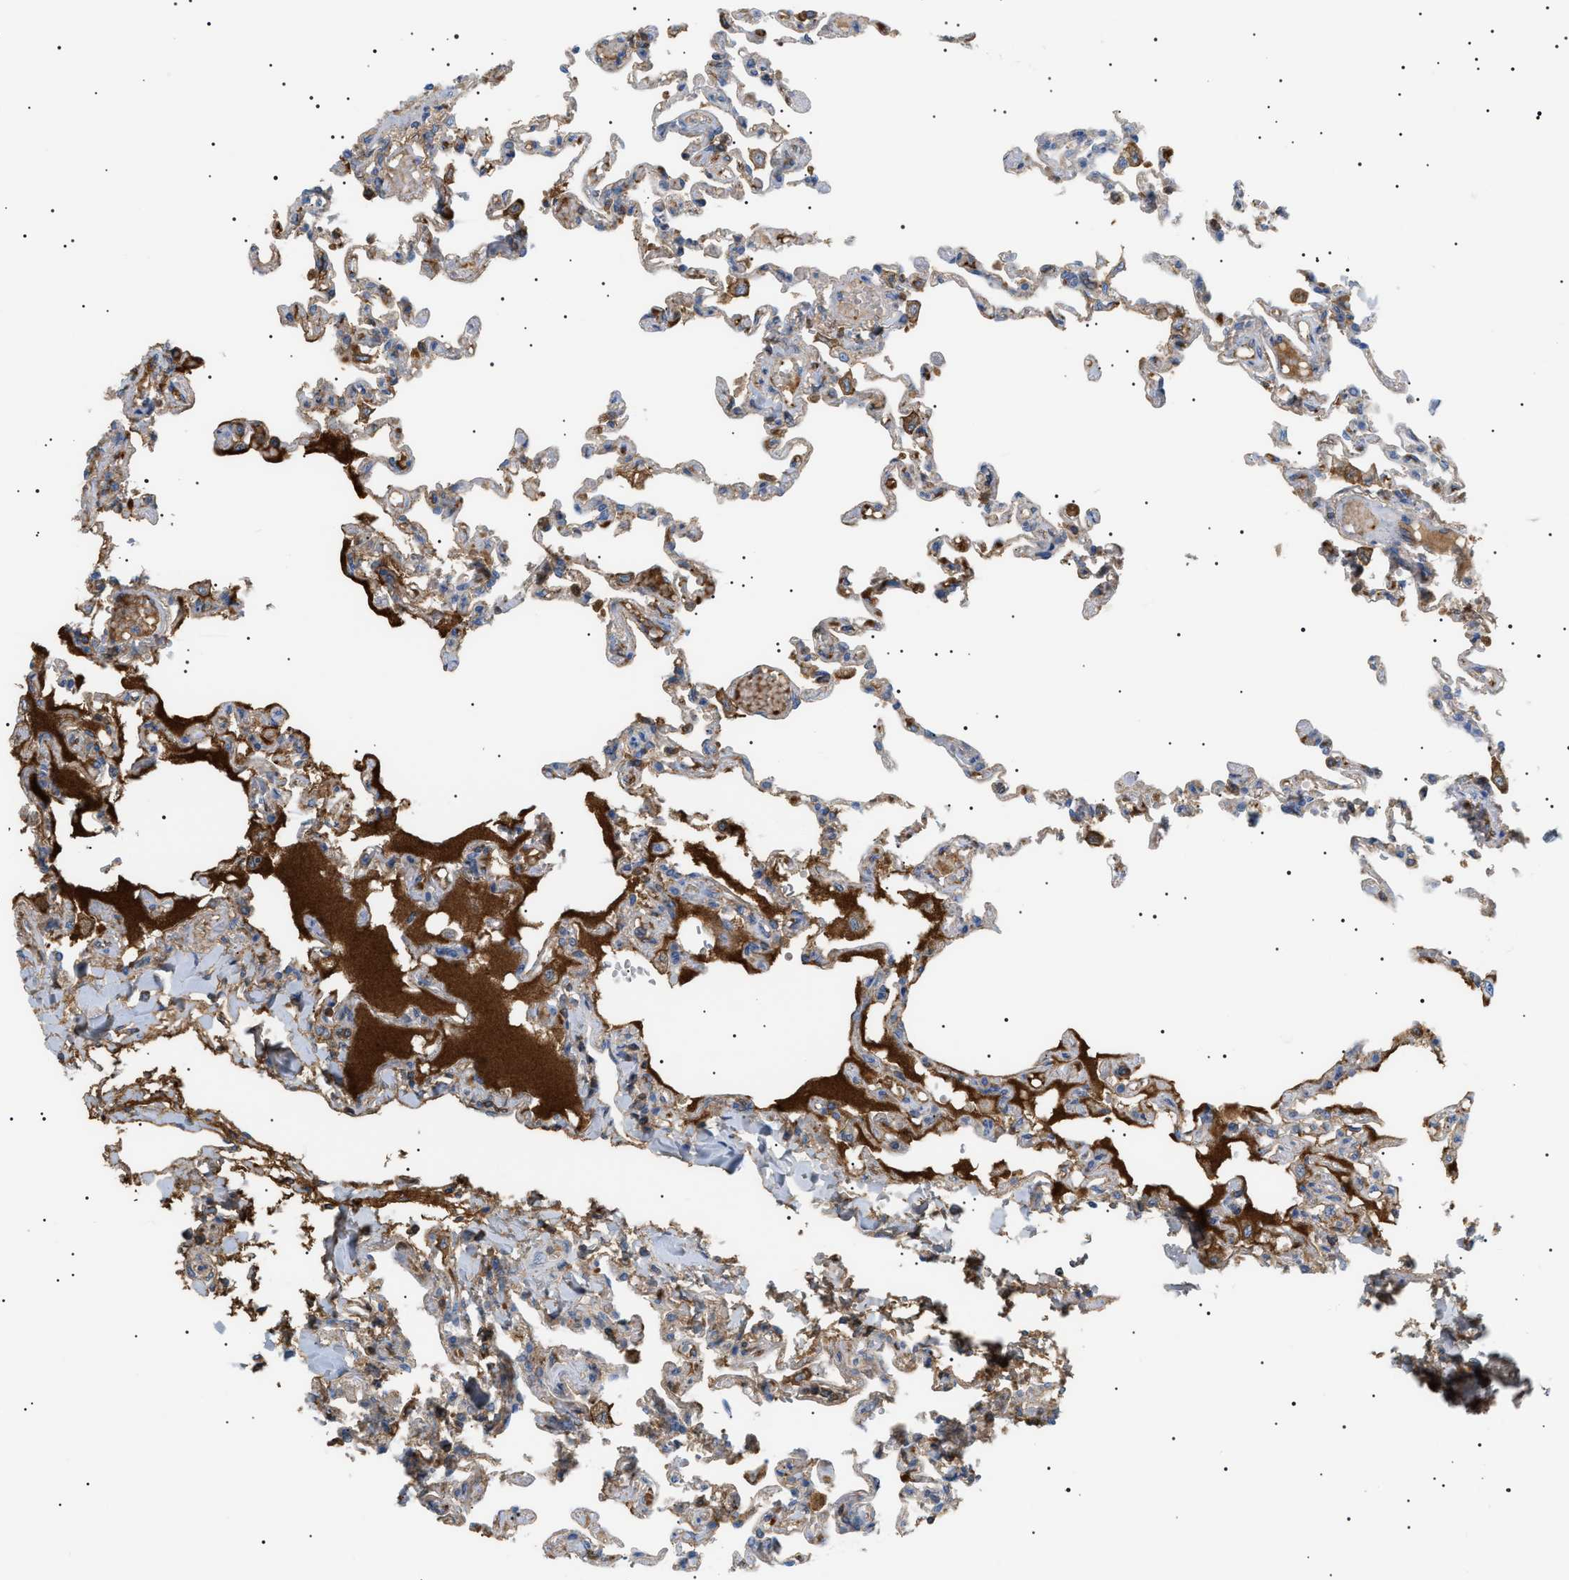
{"staining": {"intensity": "negative", "quantity": "none", "location": "none"}, "tissue": "lung", "cell_type": "Alveolar cells", "image_type": "normal", "snomed": [{"axis": "morphology", "description": "Normal tissue, NOS"}, {"axis": "topography", "description": "Lung"}], "caption": "Protein analysis of normal lung displays no significant positivity in alveolar cells. (Stains: DAB IHC with hematoxylin counter stain, Microscopy: brightfield microscopy at high magnification).", "gene": "LPA", "patient": {"sex": "male", "age": 21}}